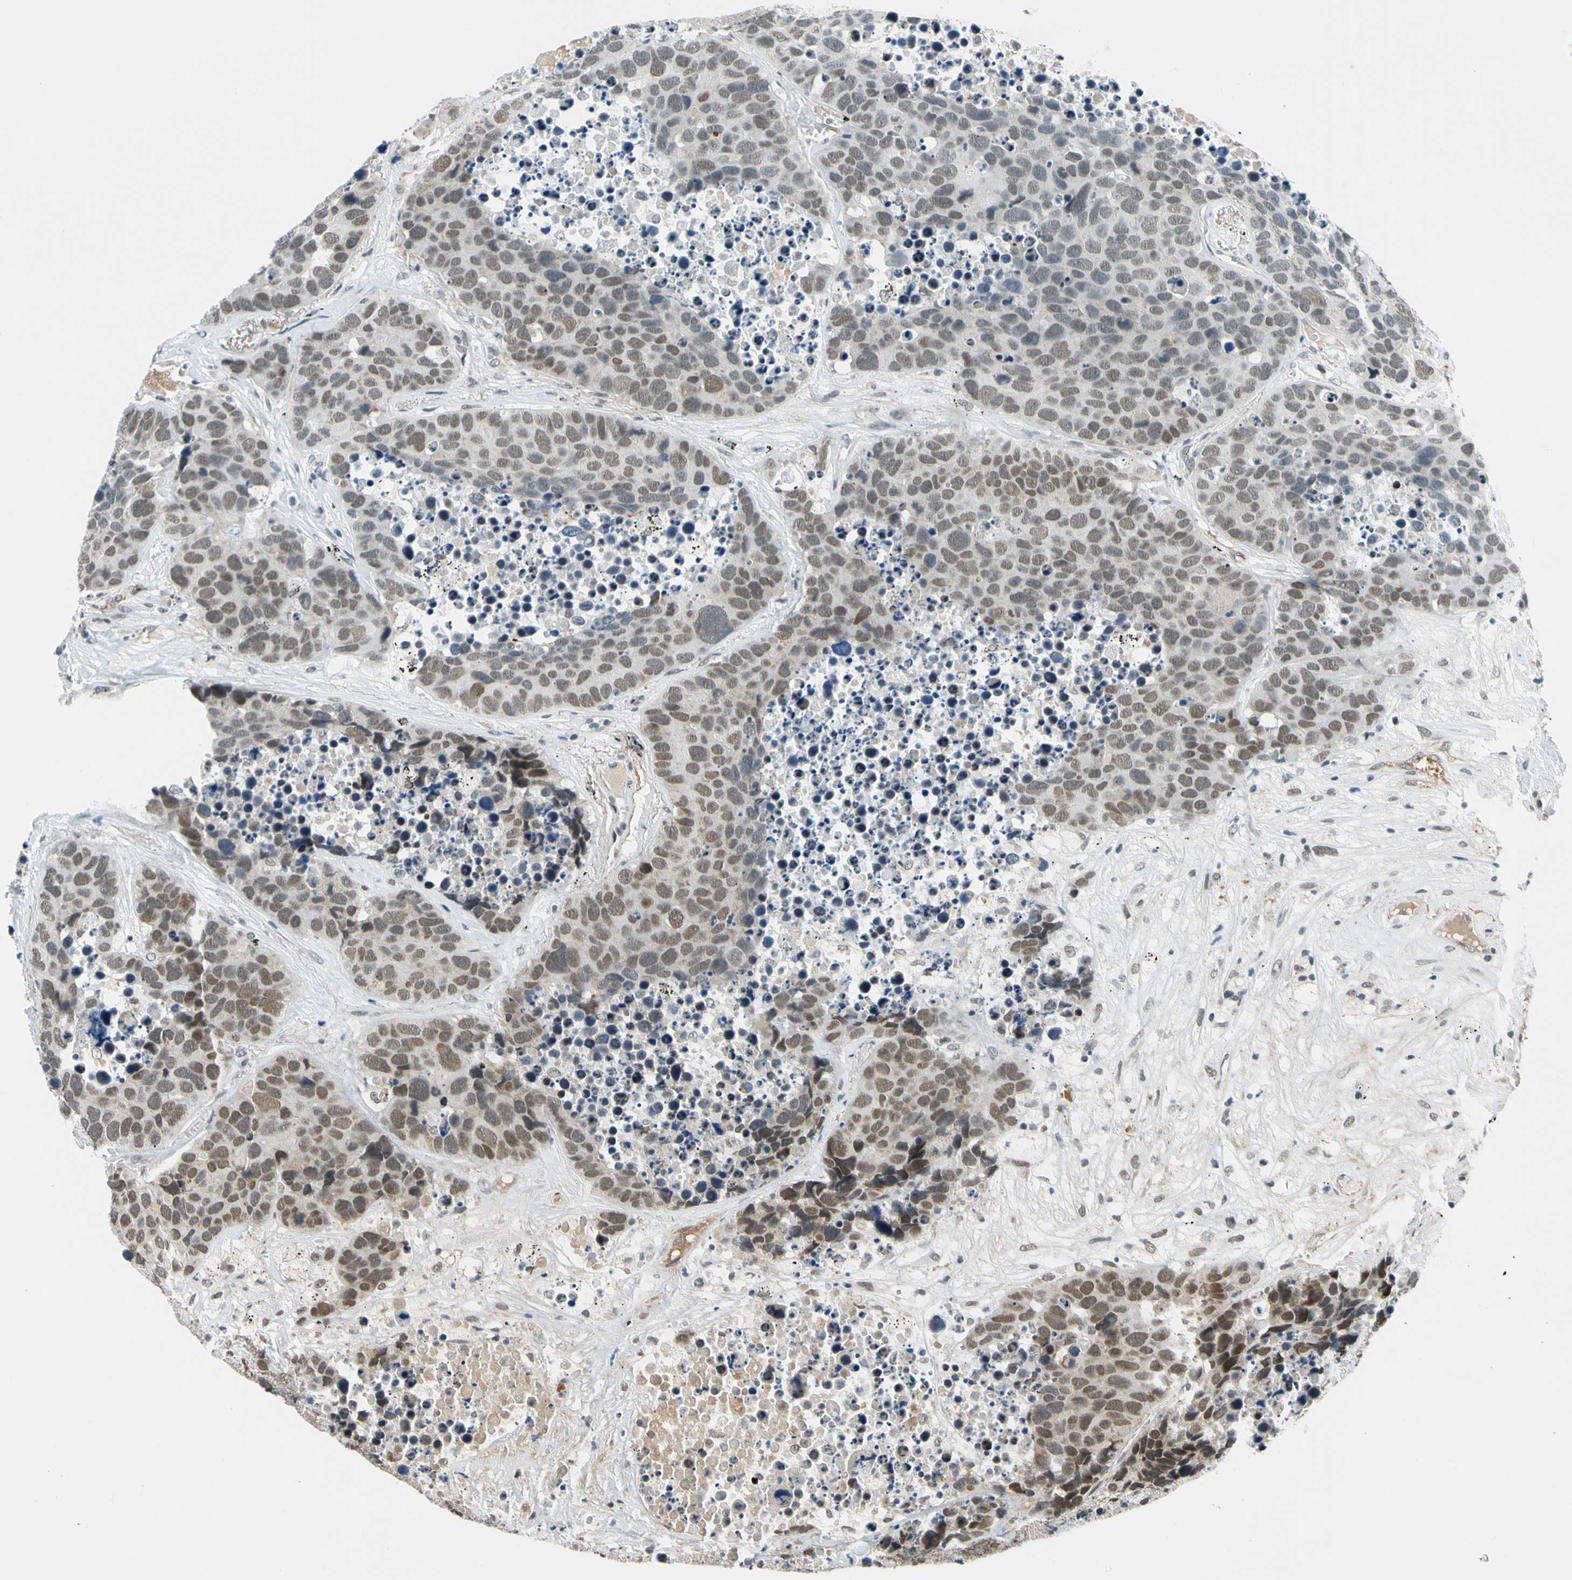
{"staining": {"intensity": "moderate", "quantity": "25%-75%", "location": "nuclear"}, "tissue": "carcinoid", "cell_type": "Tumor cells", "image_type": "cancer", "snomed": [{"axis": "morphology", "description": "Carcinoid, malignant, NOS"}, {"axis": "topography", "description": "Lung"}], "caption": "Protein positivity by immunohistochemistry (IHC) displays moderate nuclear staining in approximately 25%-75% of tumor cells in malignant carcinoid. (brown staining indicates protein expression, while blue staining denotes nuclei).", "gene": "POGZ", "patient": {"sex": "male", "age": 60}}